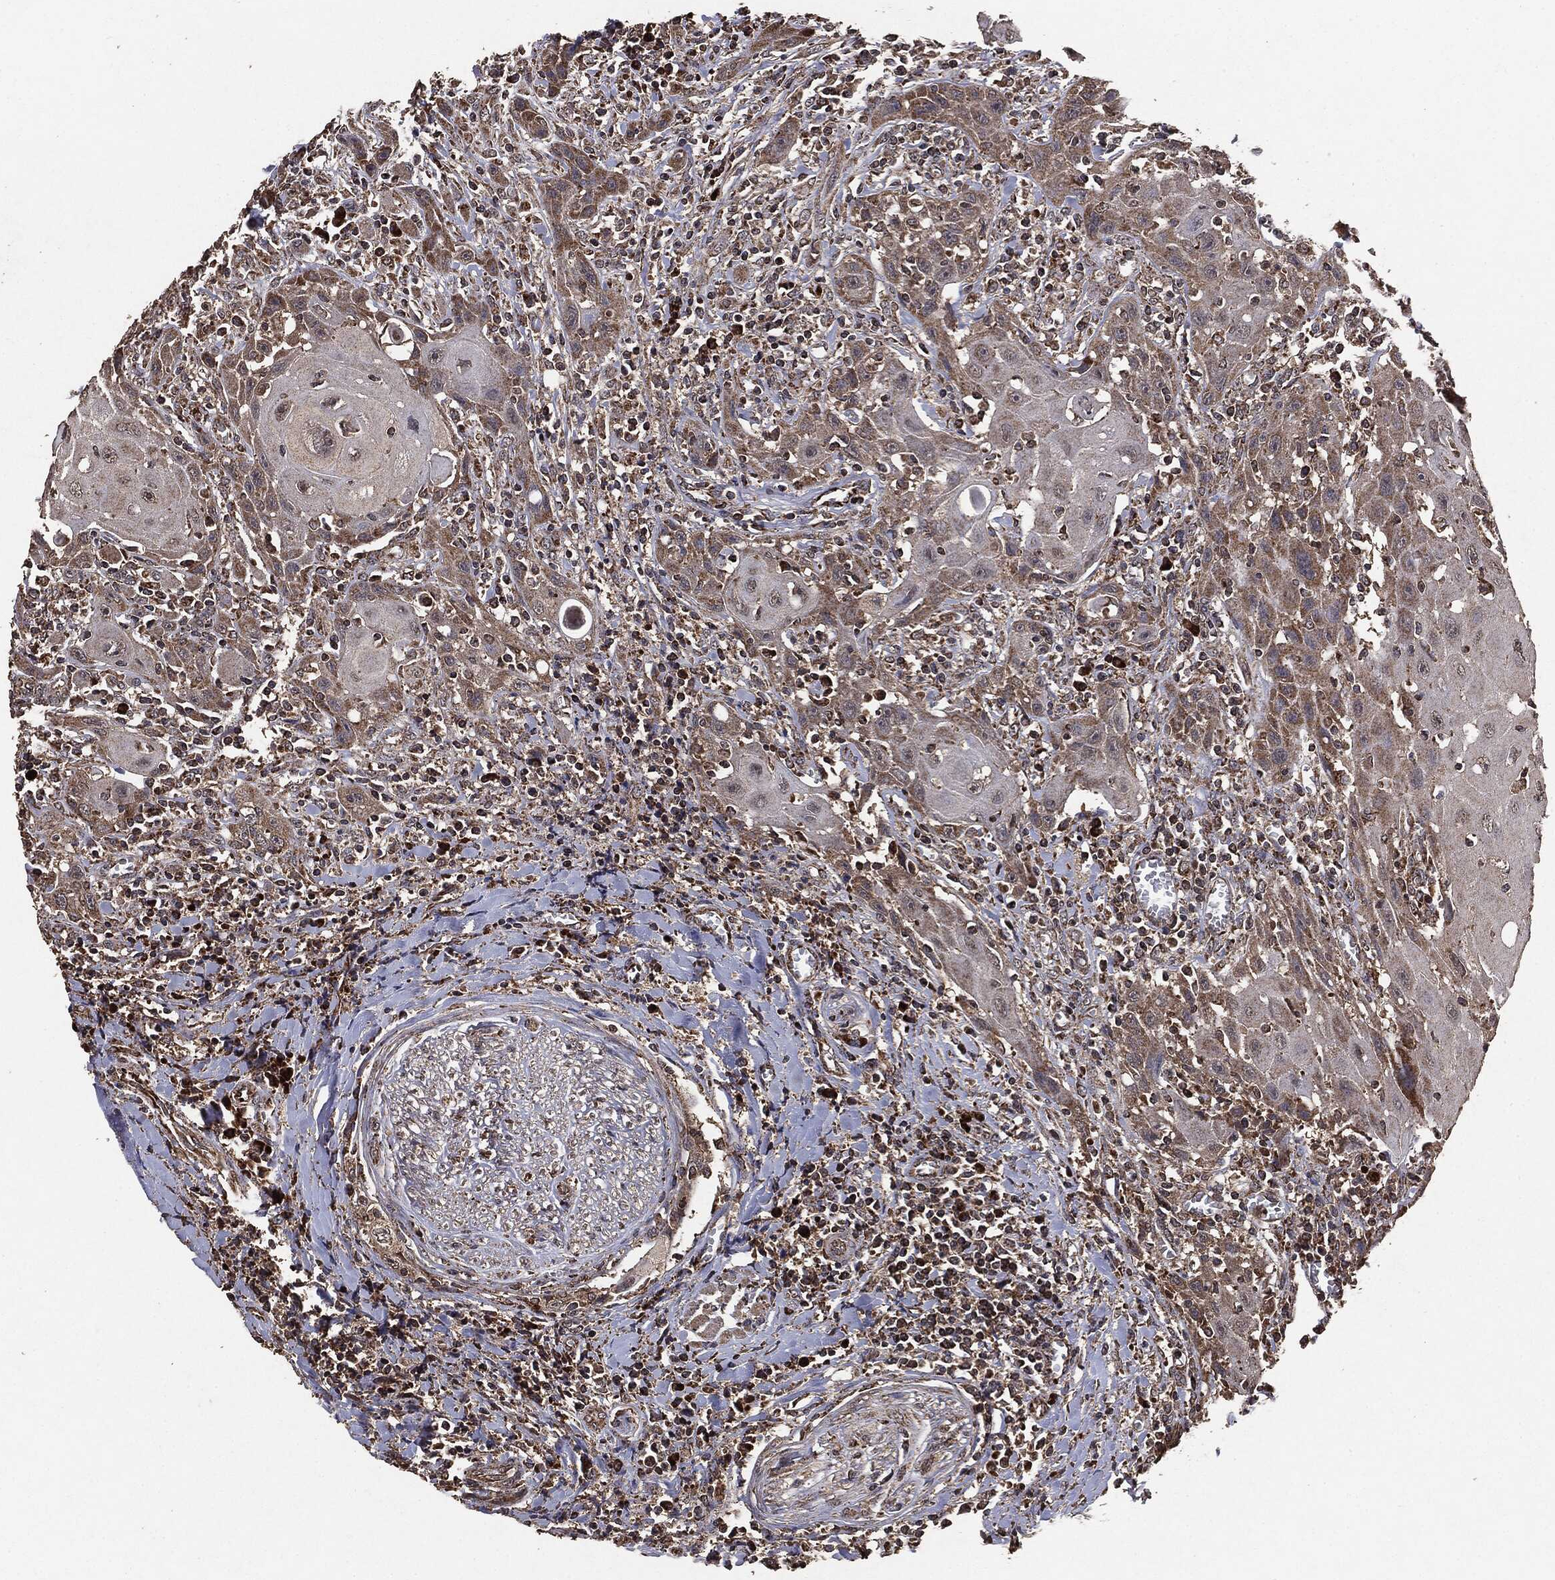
{"staining": {"intensity": "moderate", "quantity": "25%-75%", "location": "cytoplasmic/membranous"}, "tissue": "head and neck cancer", "cell_type": "Tumor cells", "image_type": "cancer", "snomed": [{"axis": "morphology", "description": "Normal tissue, NOS"}, {"axis": "morphology", "description": "Squamous cell carcinoma, NOS"}, {"axis": "topography", "description": "Oral tissue"}, {"axis": "topography", "description": "Head-Neck"}], "caption": "There is medium levels of moderate cytoplasmic/membranous positivity in tumor cells of head and neck cancer, as demonstrated by immunohistochemical staining (brown color).", "gene": "MTOR", "patient": {"sex": "male", "age": 71}}